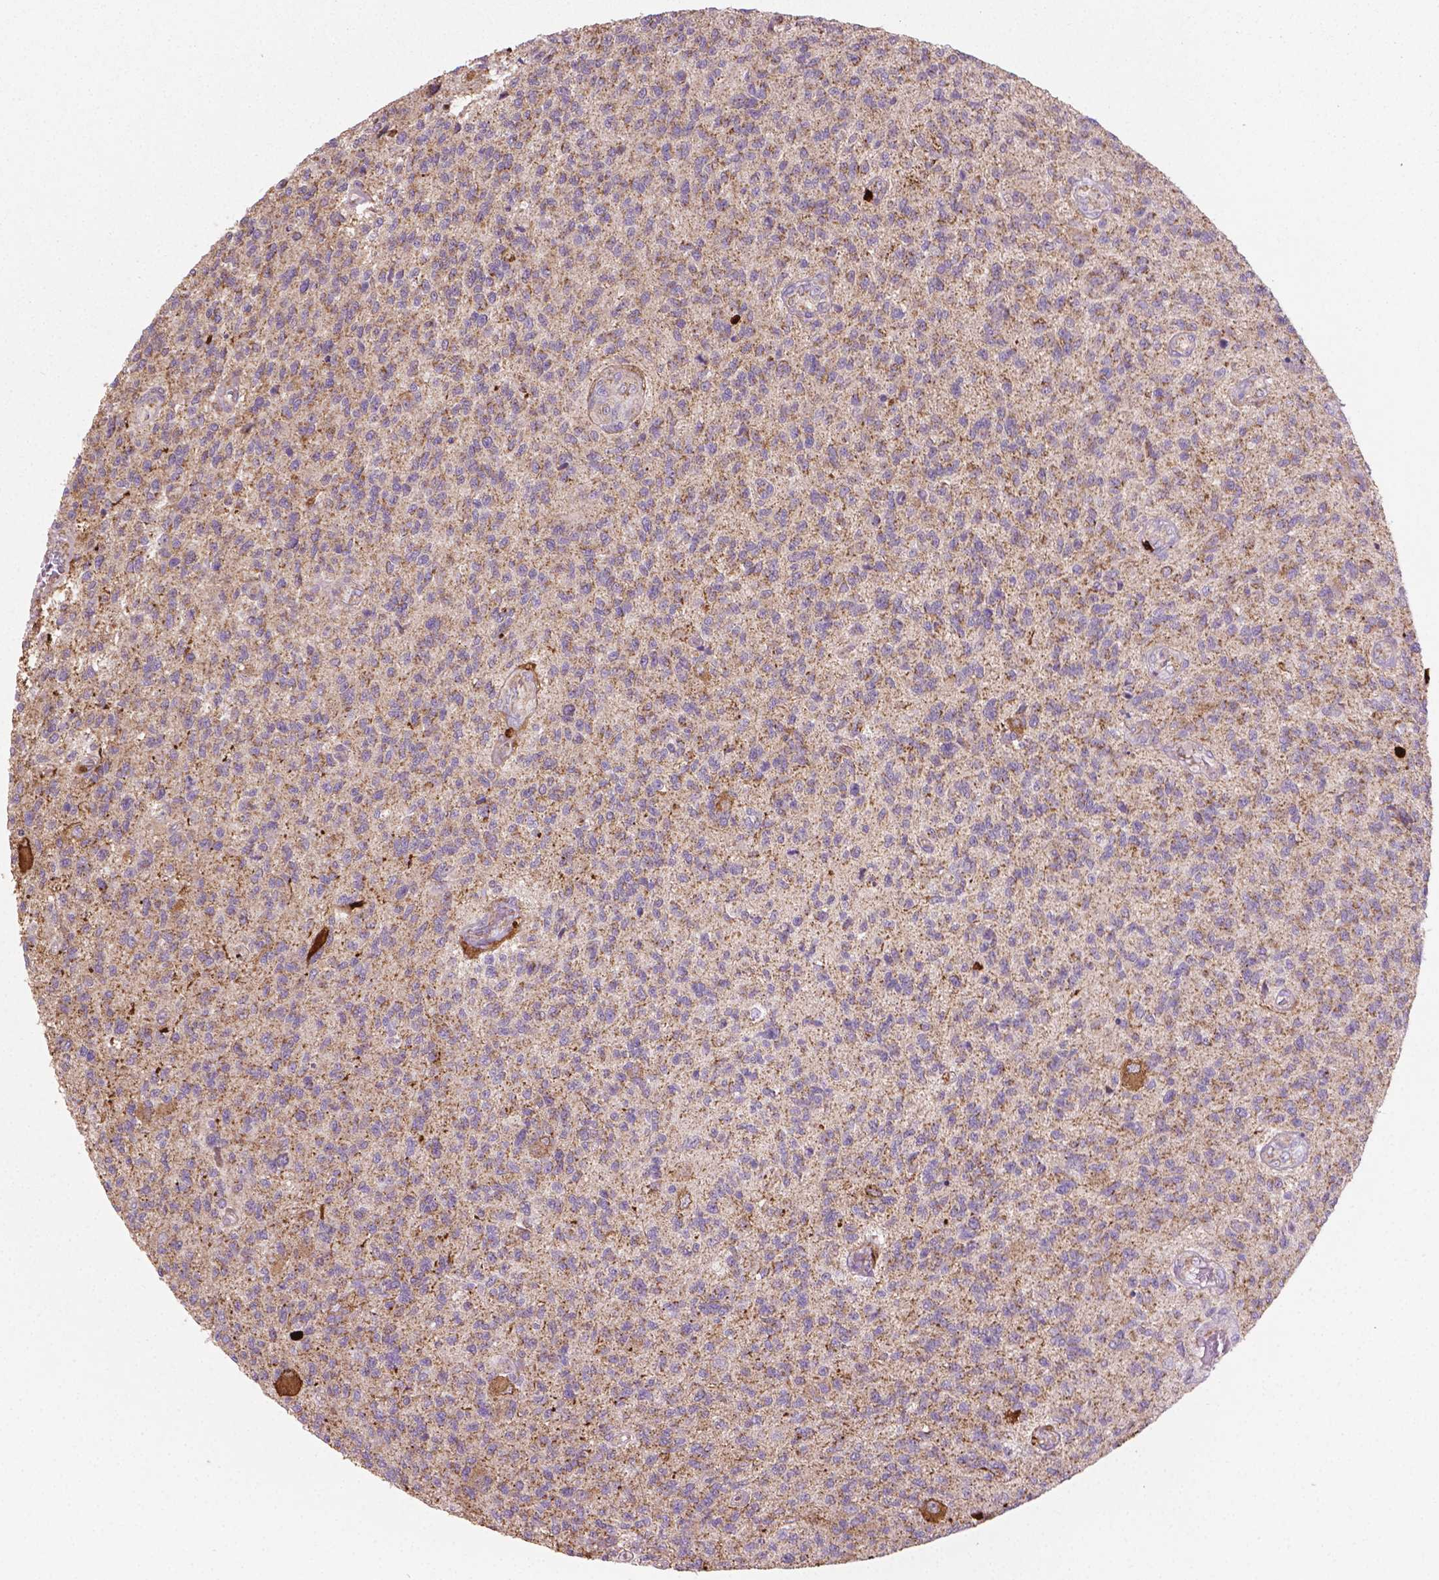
{"staining": {"intensity": "negative", "quantity": "none", "location": "none"}, "tissue": "glioma", "cell_type": "Tumor cells", "image_type": "cancer", "snomed": [{"axis": "morphology", "description": "Glioma, malignant, High grade"}, {"axis": "topography", "description": "Brain"}], "caption": "High power microscopy image of an IHC photomicrograph of glioma, revealing no significant staining in tumor cells.", "gene": "TCAF1", "patient": {"sex": "male", "age": 56}}